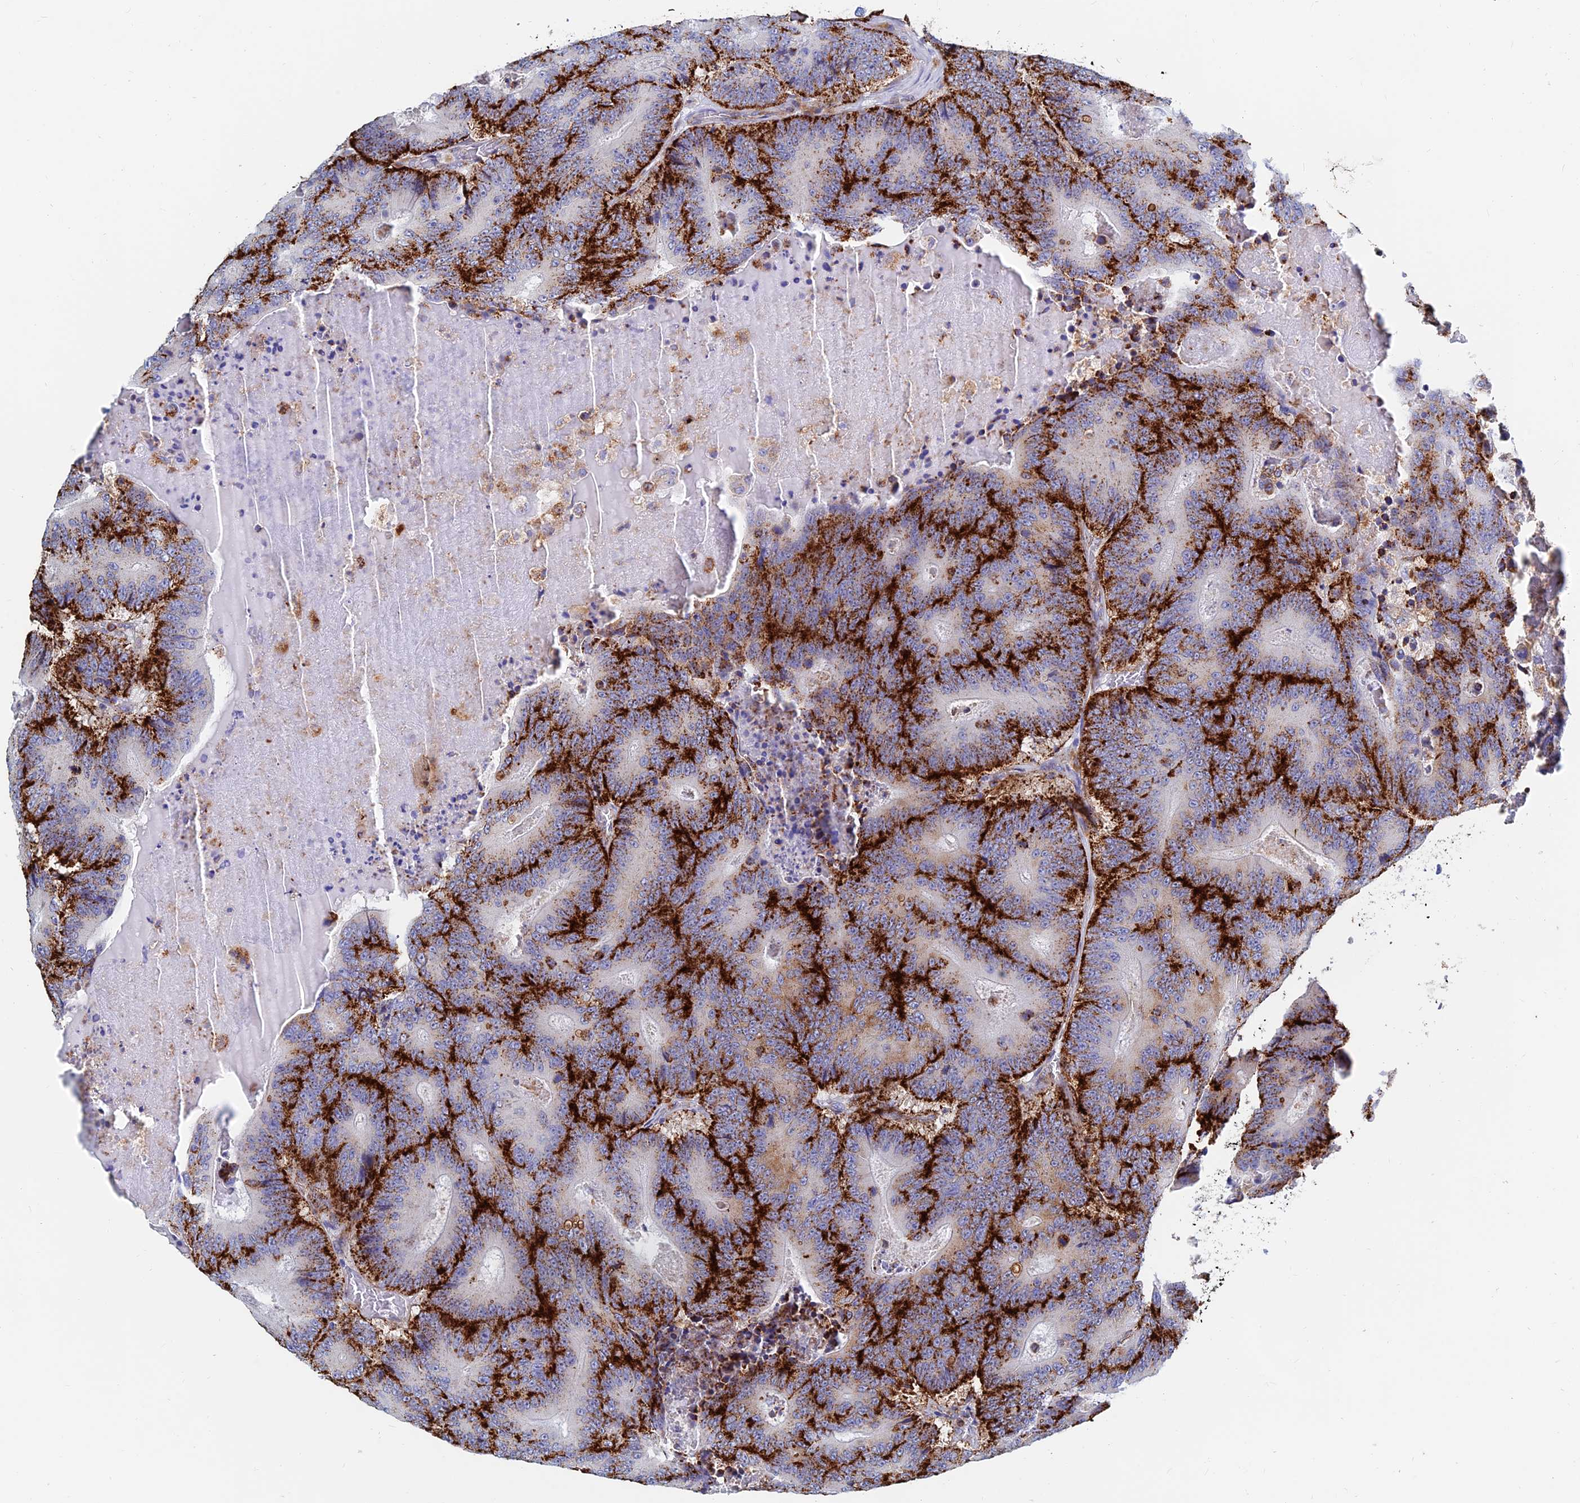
{"staining": {"intensity": "strong", "quantity": ">75%", "location": "cytoplasmic/membranous"}, "tissue": "colorectal cancer", "cell_type": "Tumor cells", "image_type": "cancer", "snomed": [{"axis": "morphology", "description": "Adenocarcinoma, NOS"}, {"axis": "topography", "description": "Colon"}], "caption": "Immunohistochemistry (IHC) photomicrograph of neoplastic tissue: human colorectal cancer (adenocarcinoma) stained using IHC reveals high levels of strong protein expression localized specifically in the cytoplasmic/membranous of tumor cells, appearing as a cytoplasmic/membranous brown color.", "gene": "SPNS1", "patient": {"sex": "male", "age": 83}}